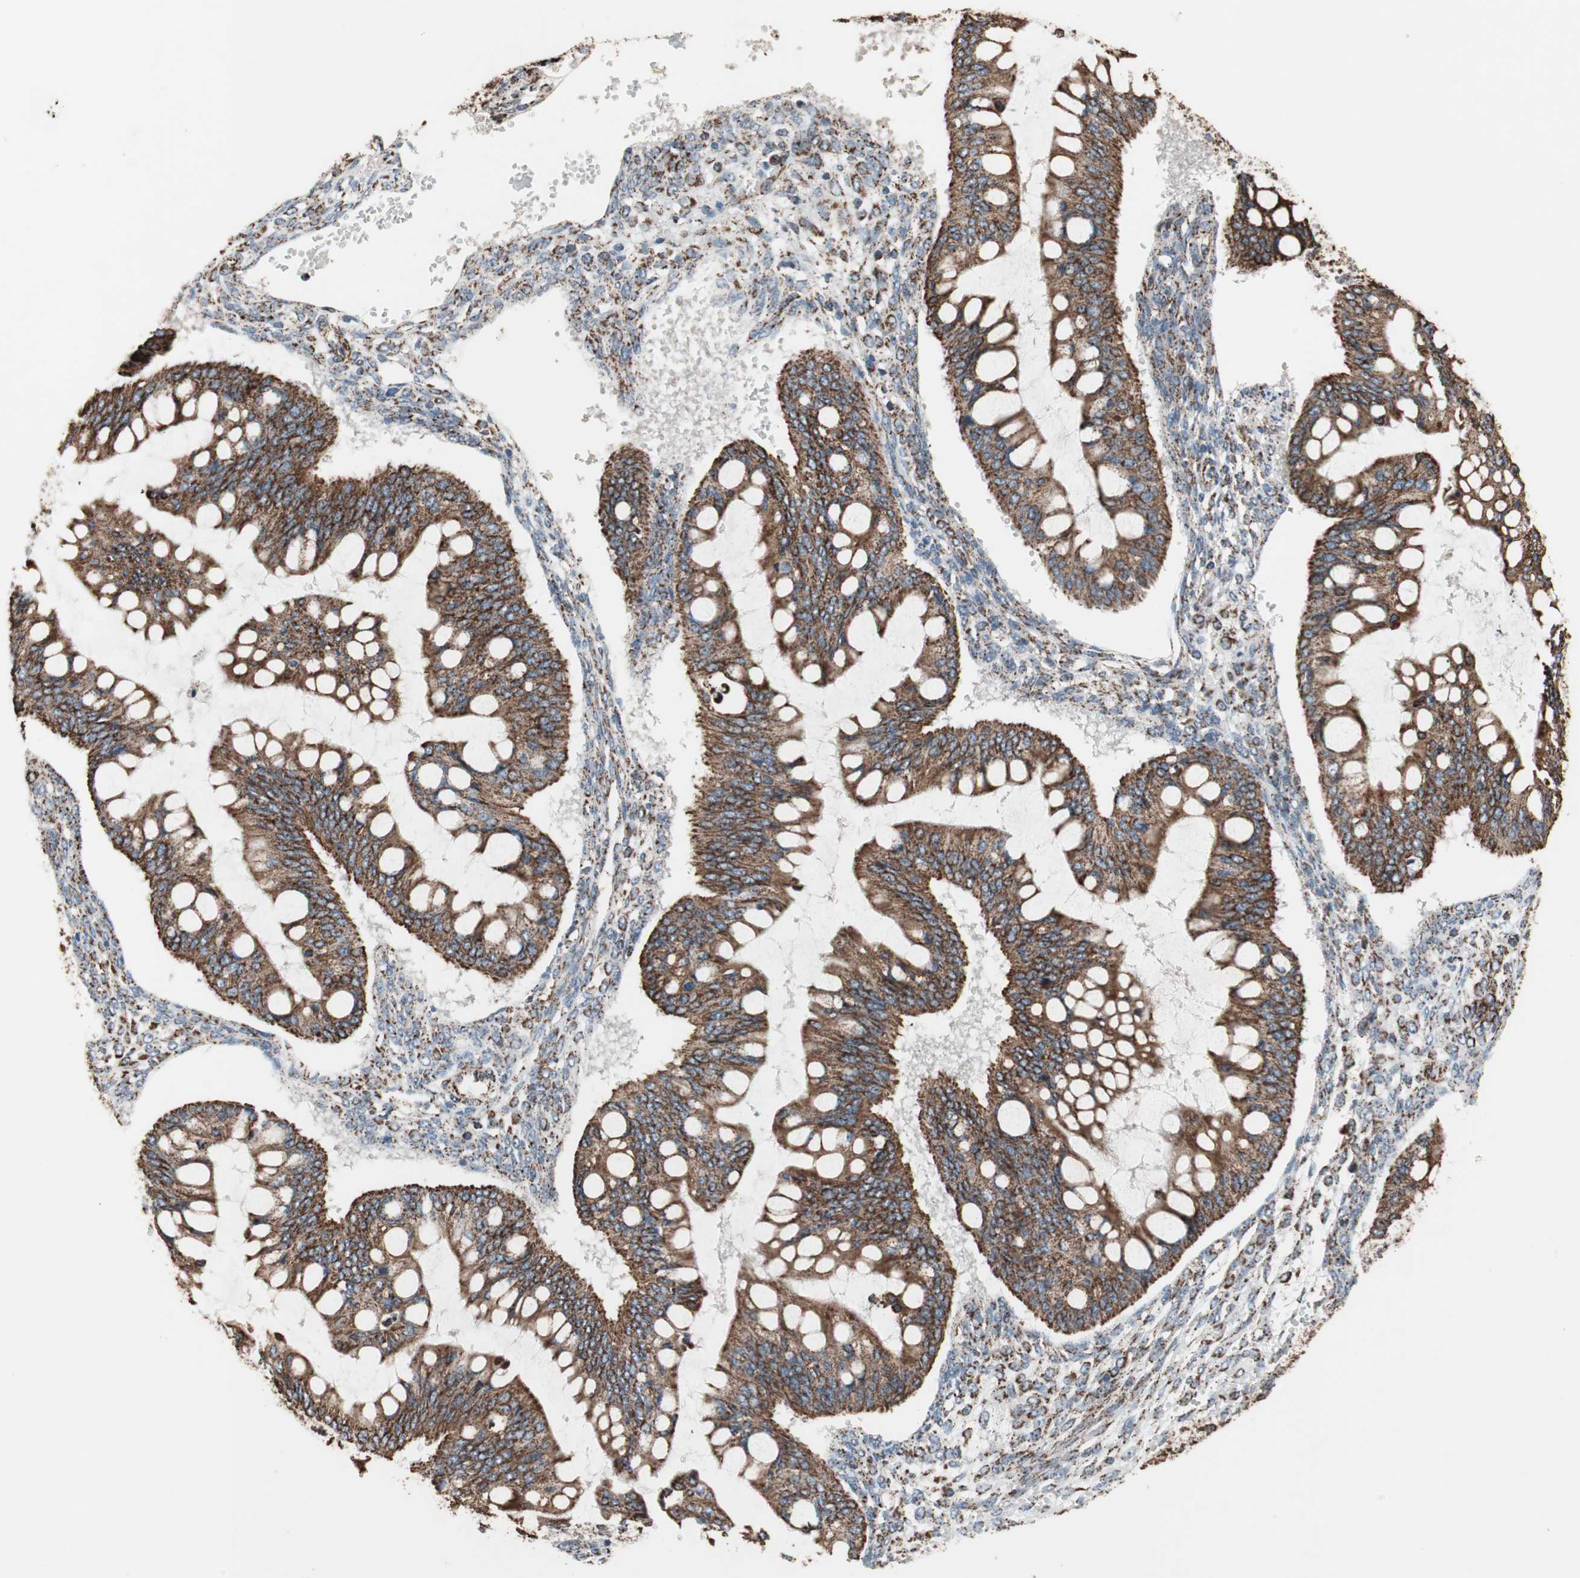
{"staining": {"intensity": "strong", "quantity": ">75%", "location": "cytoplasmic/membranous"}, "tissue": "ovarian cancer", "cell_type": "Tumor cells", "image_type": "cancer", "snomed": [{"axis": "morphology", "description": "Cystadenocarcinoma, mucinous, NOS"}, {"axis": "topography", "description": "Ovary"}], "caption": "A micrograph of human ovarian cancer stained for a protein exhibits strong cytoplasmic/membranous brown staining in tumor cells. (DAB (3,3'-diaminobenzidine) IHC with brightfield microscopy, high magnification).", "gene": "PCSK4", "patient": {"sex": "female", "age": 73}}